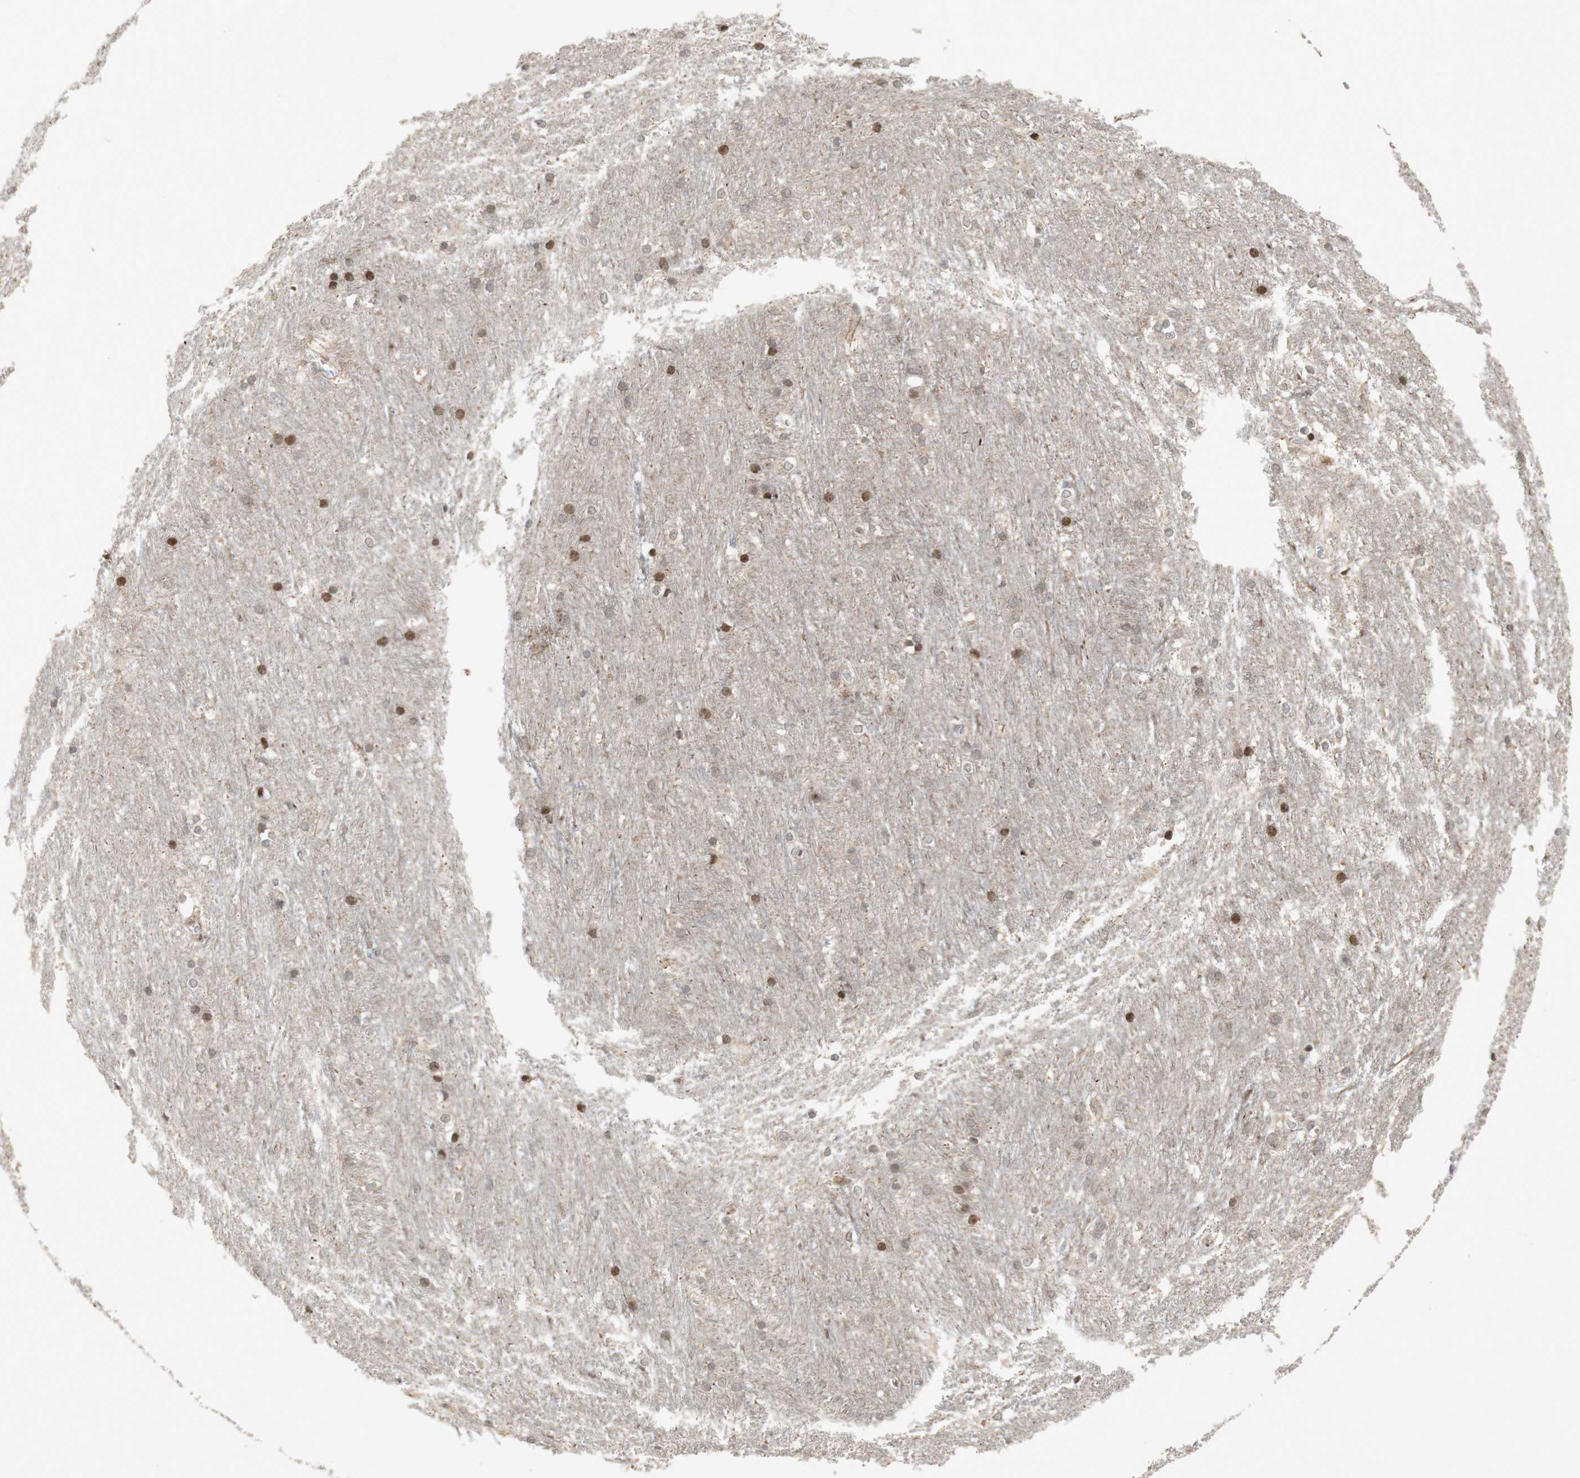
{"staining": {"intensity": "strong", "quantity": "25%-75%", "location": "nuclear"}, "tissue": "caudate", "cell_type": "Glial cells", "image_type": "normal", "snomed": [{"axis": "morphology", "description": "Normal tissue, NOS"}, {"axis": "topography", "description": "Lateral ventricle wall"}], "caption": "IHC of benign human caudate exhibits high levels of strong nuclear positivity in about 25%-75% of glial cells. (brown staining indicates protein expression, while blue staining denotes nuclei).", "gene": "PLXNA1", "patient": {"sex": "female", "age": 19}}